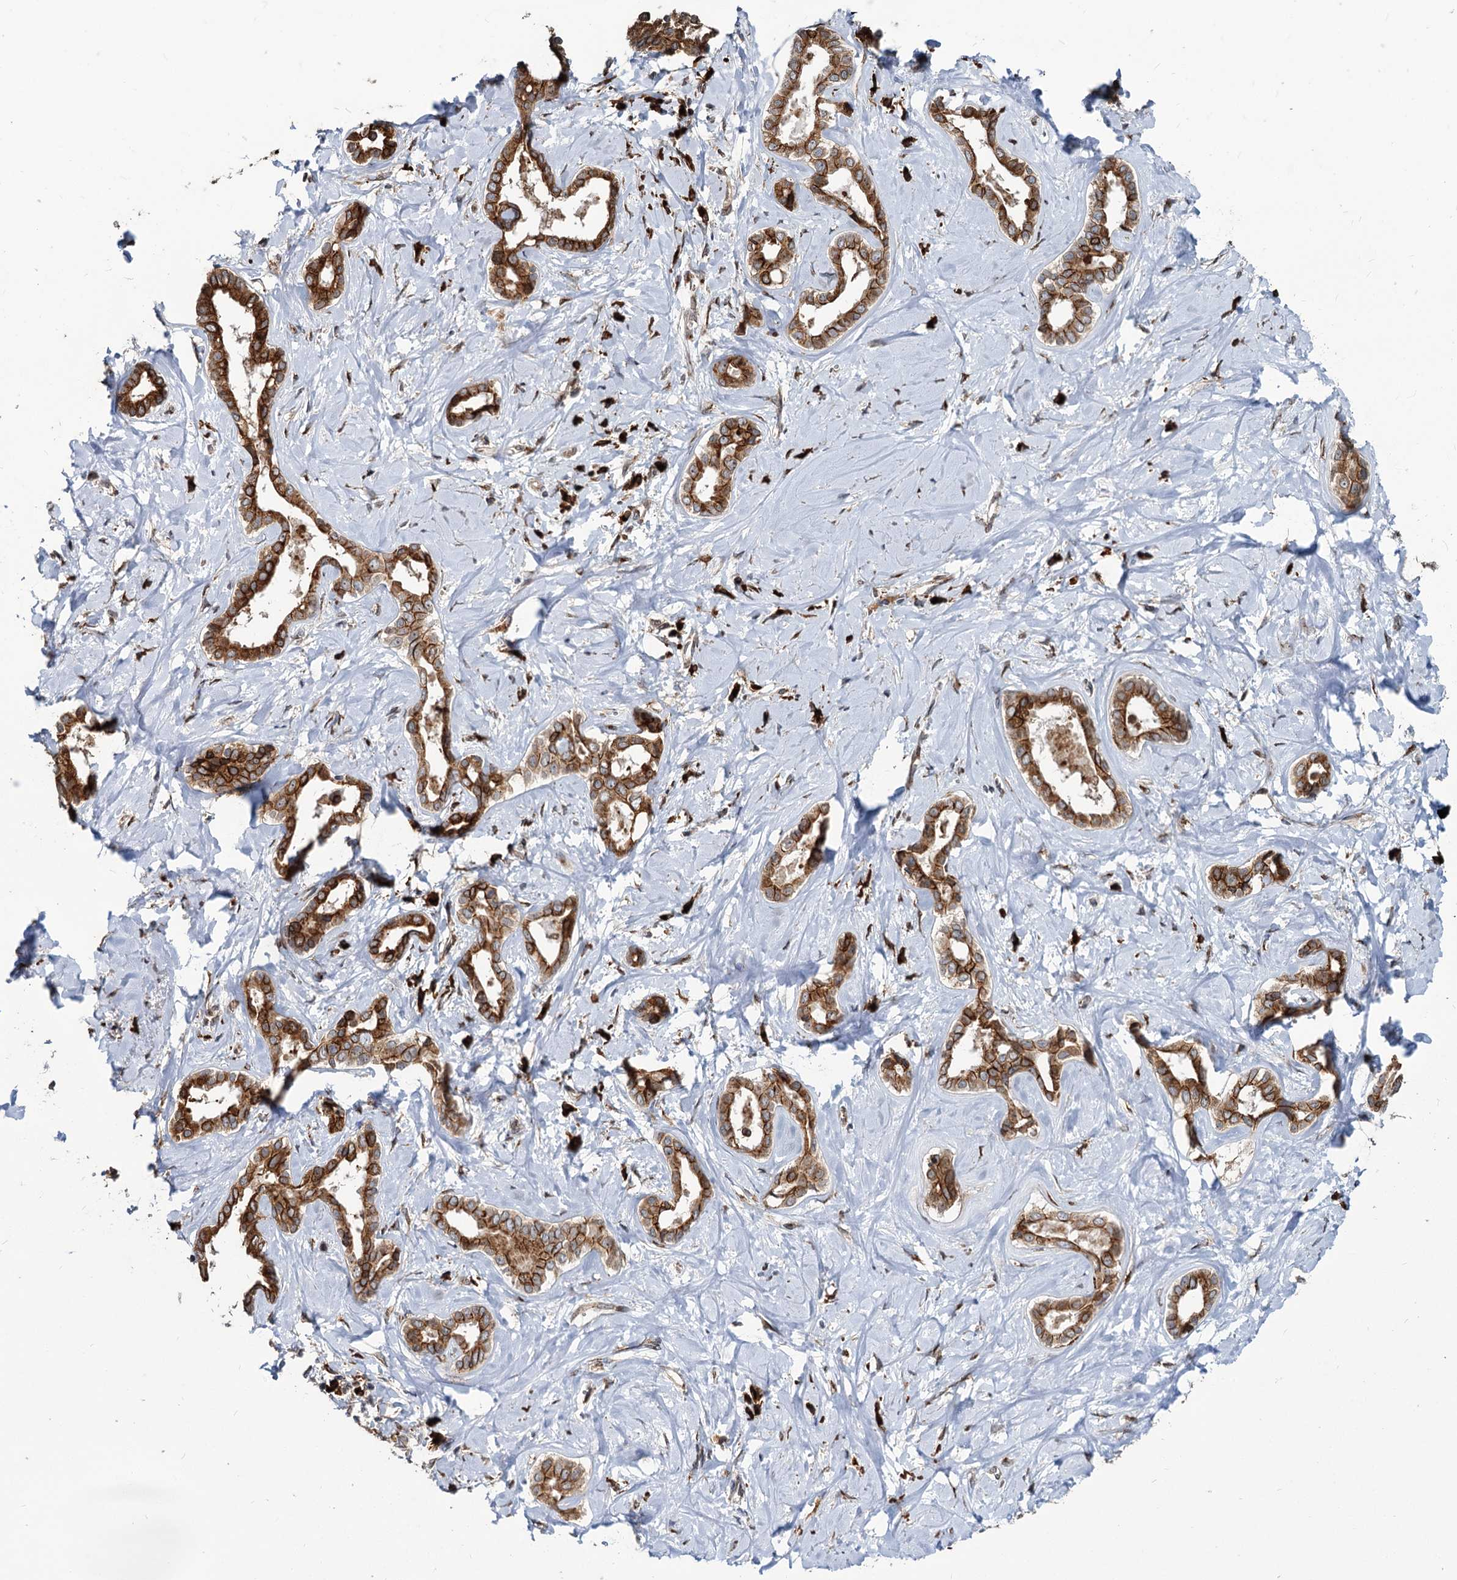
{"staining": {"intensity": "strong", "quantity": ">75%", "location": "cytoplasmic/membranous"}, "tissue": "liver cancer", "cell_type": "Tumor cells", "image_type": "cancer", "snomed": [{"axis": "morphology", "description": "Cholangiocarcinoma"}, {"axis": "topography", "description": "Liver"}], "caption": "The histopathology image shows immunohistochemical staining of liver cancer. There is strong cytoplasmic/membranous expression is seen in about >75% of tumor cells. (Brightfield microscopy of DAB IHC at high magnification).", "gene": "SAAL1", "patient": {"sex": "female", "age": 77}}